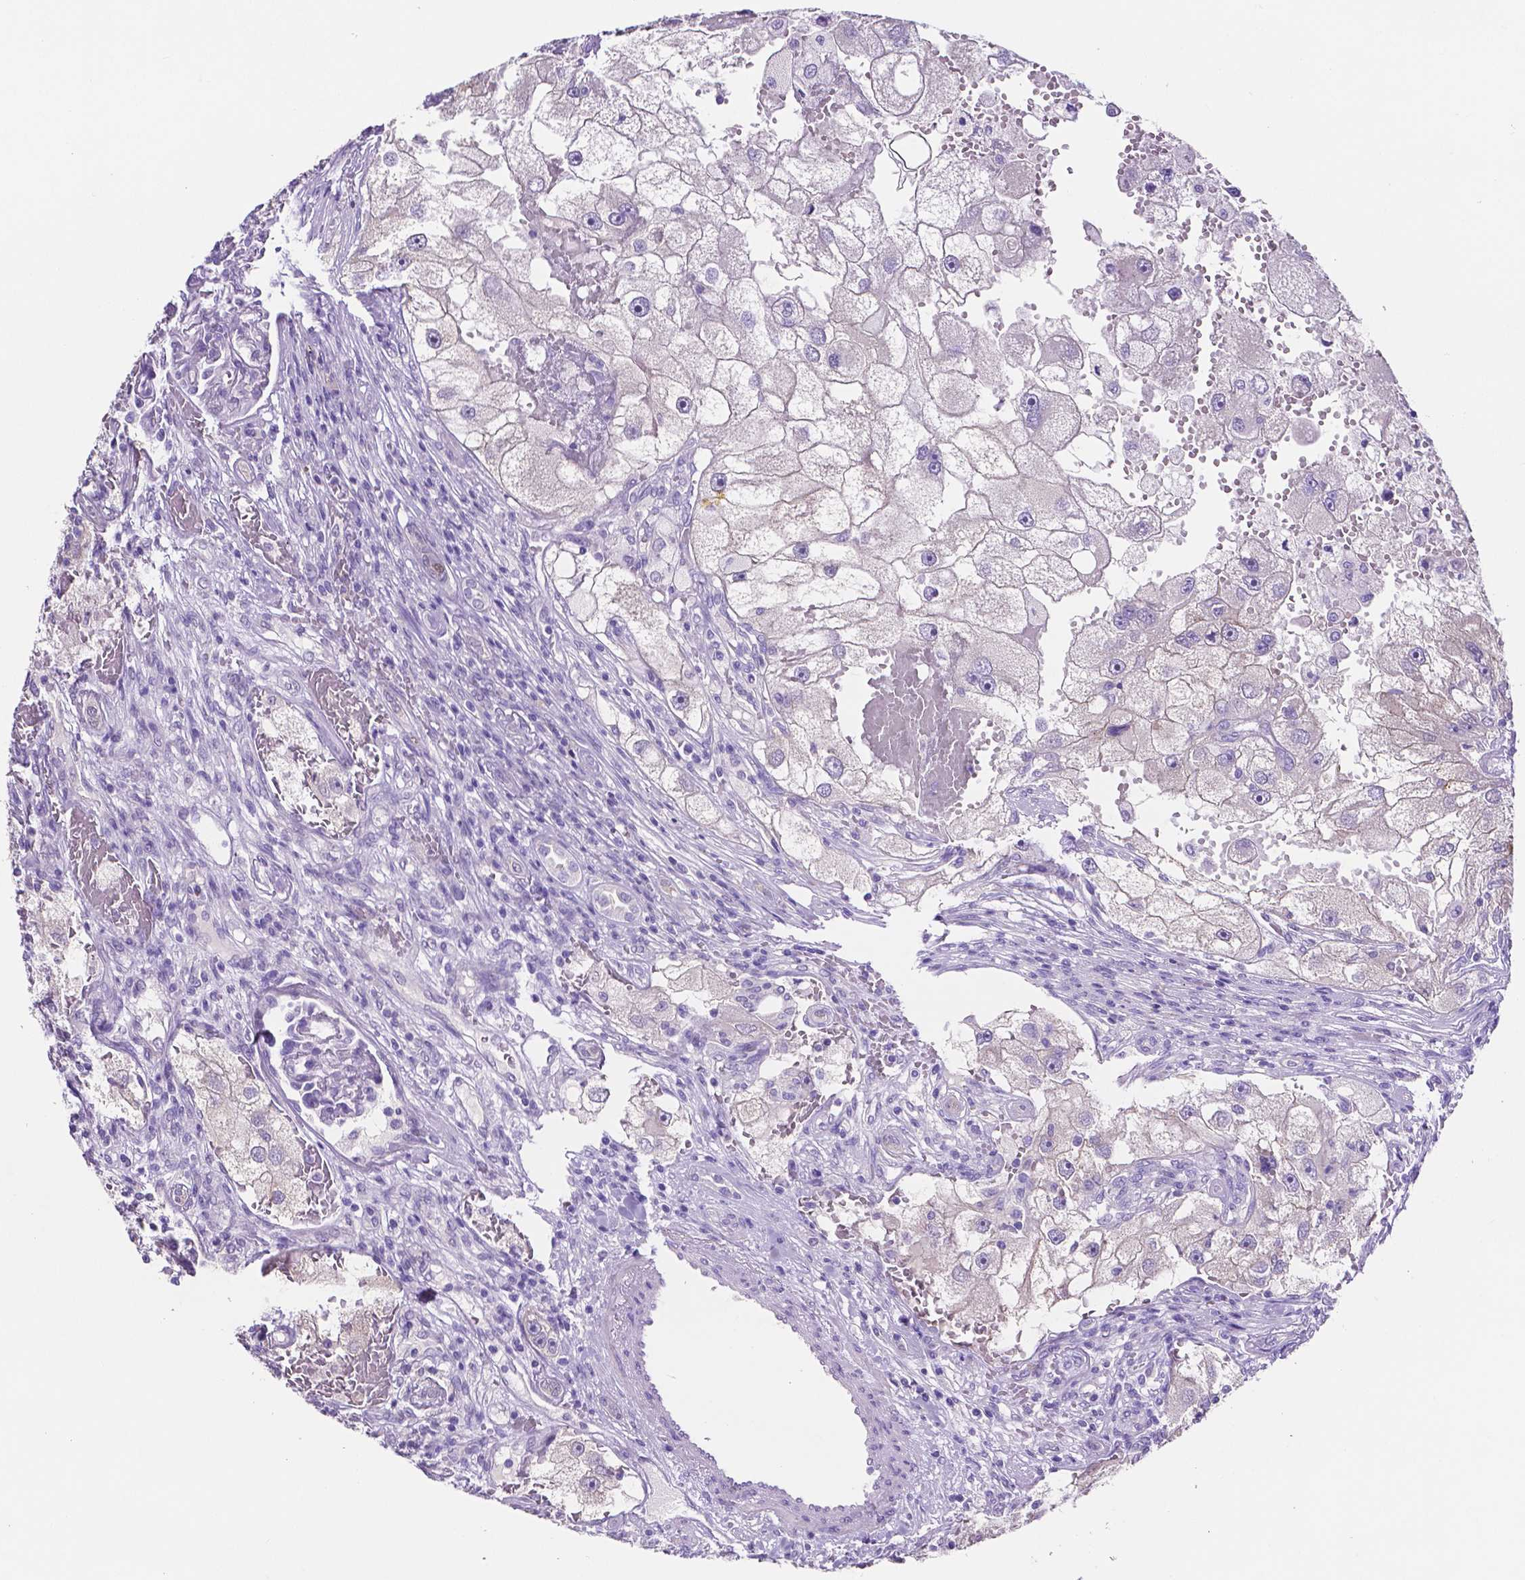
{"staining": {"intensity": "negative", "quantity": "none", "location": "none"}, "tissue": "renal cancer", "cell_type": "Tumor cells", "image_type": "cancer", "snomed": [{"axis": "morphology", "description": "Adenocarcinoma, NOS"}, {"axis": "topography", "description": "Kidney"}], "caption": "Micrograph shows no protein expression in tumor cells of renal cancer (adenocarcinoma) tissue.", "gene": "SLC22A2", "patient": {"sex": "male", "age": 63}}